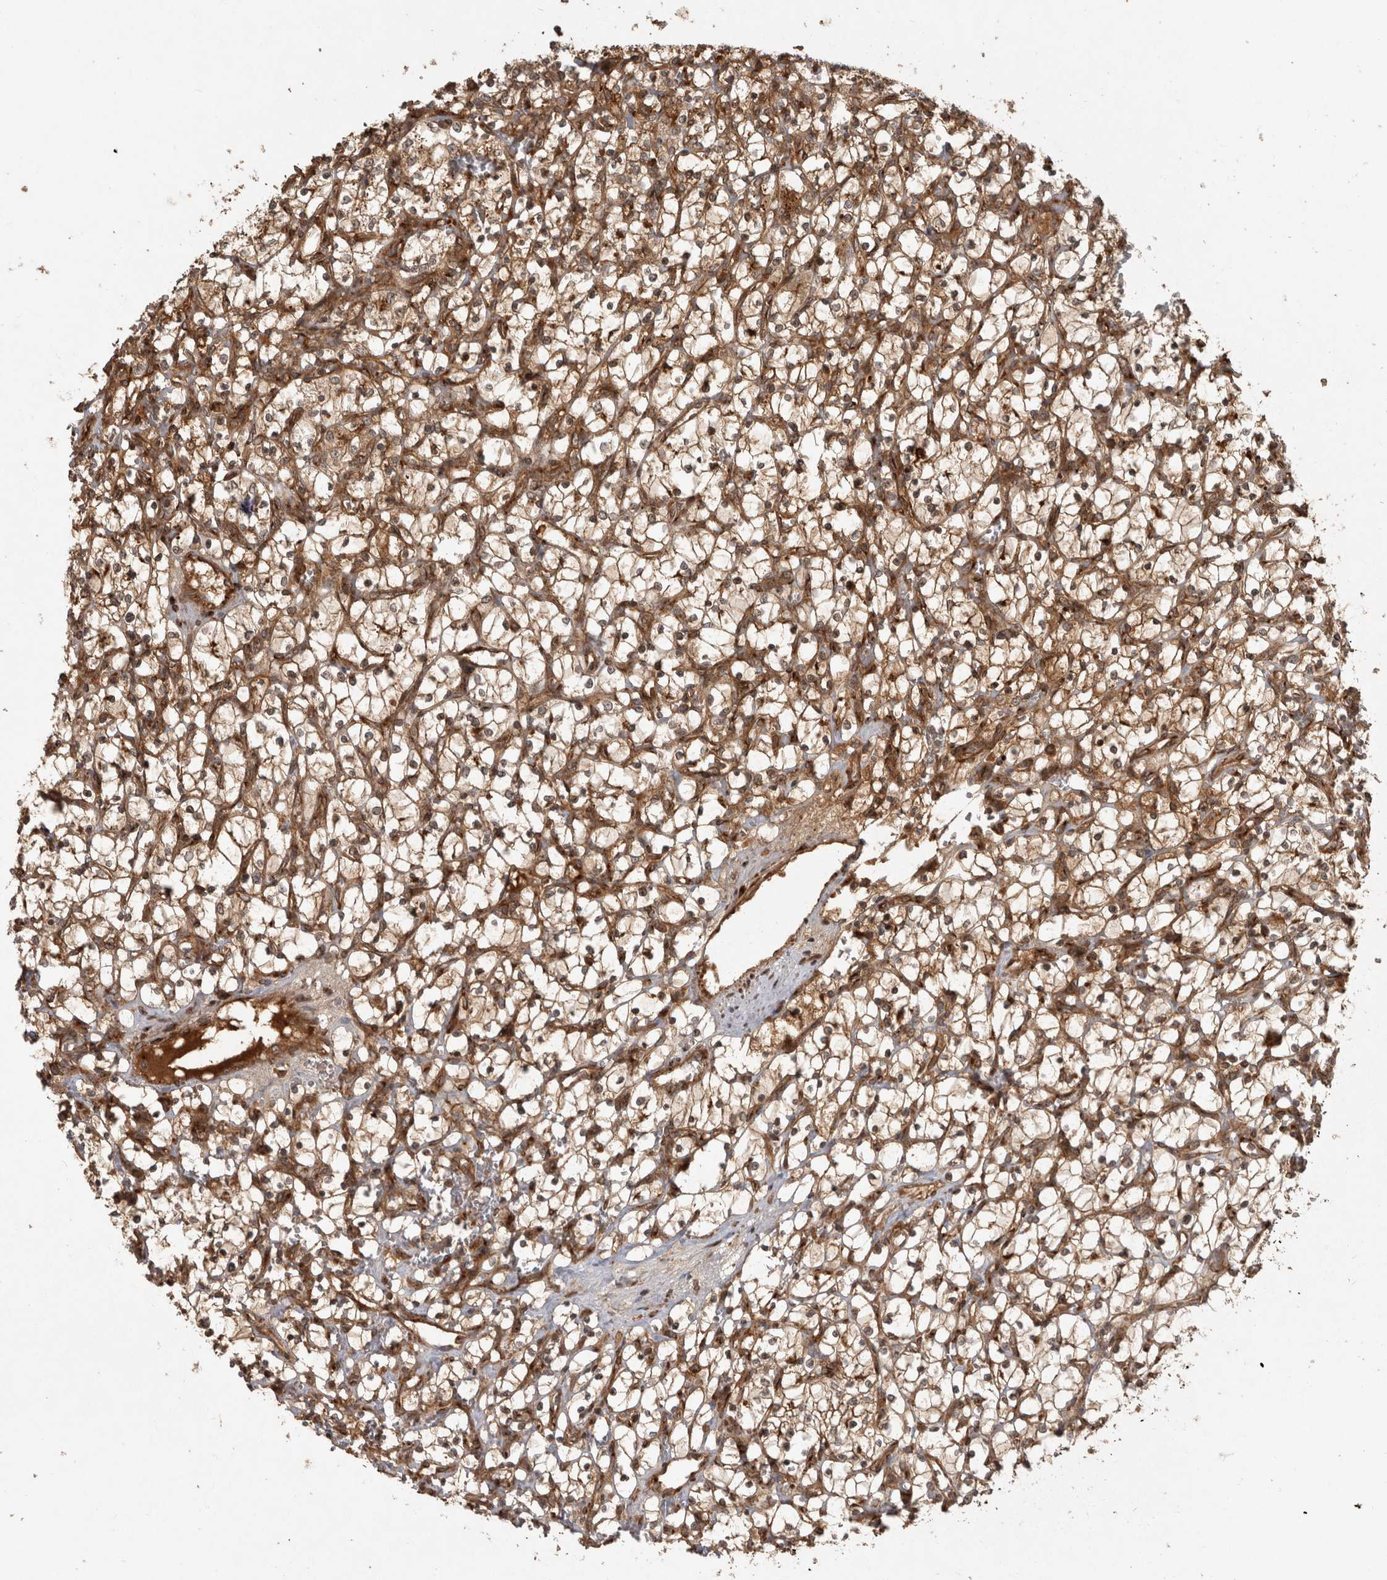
{"staining": {"intensity": "weak", "quantity": "<25%", "location": "cytoplasmic/membranous"}, "tissue": "renal cancer", "cell_type": "Tumor cells", "image_type": "cancer", "snomed": [{"axis": "morphology", "description": "Adenocarcinoma, NOS"}, {"axis": "topography", "description": "Kidney"}], "caption": "An image of renal cancer (adenocarcinoma) stained for a protein exhibits no brown staining in tumor cells.", "gene": "CAMSAP2", "patient": {"sex": "female", "age": 69}}